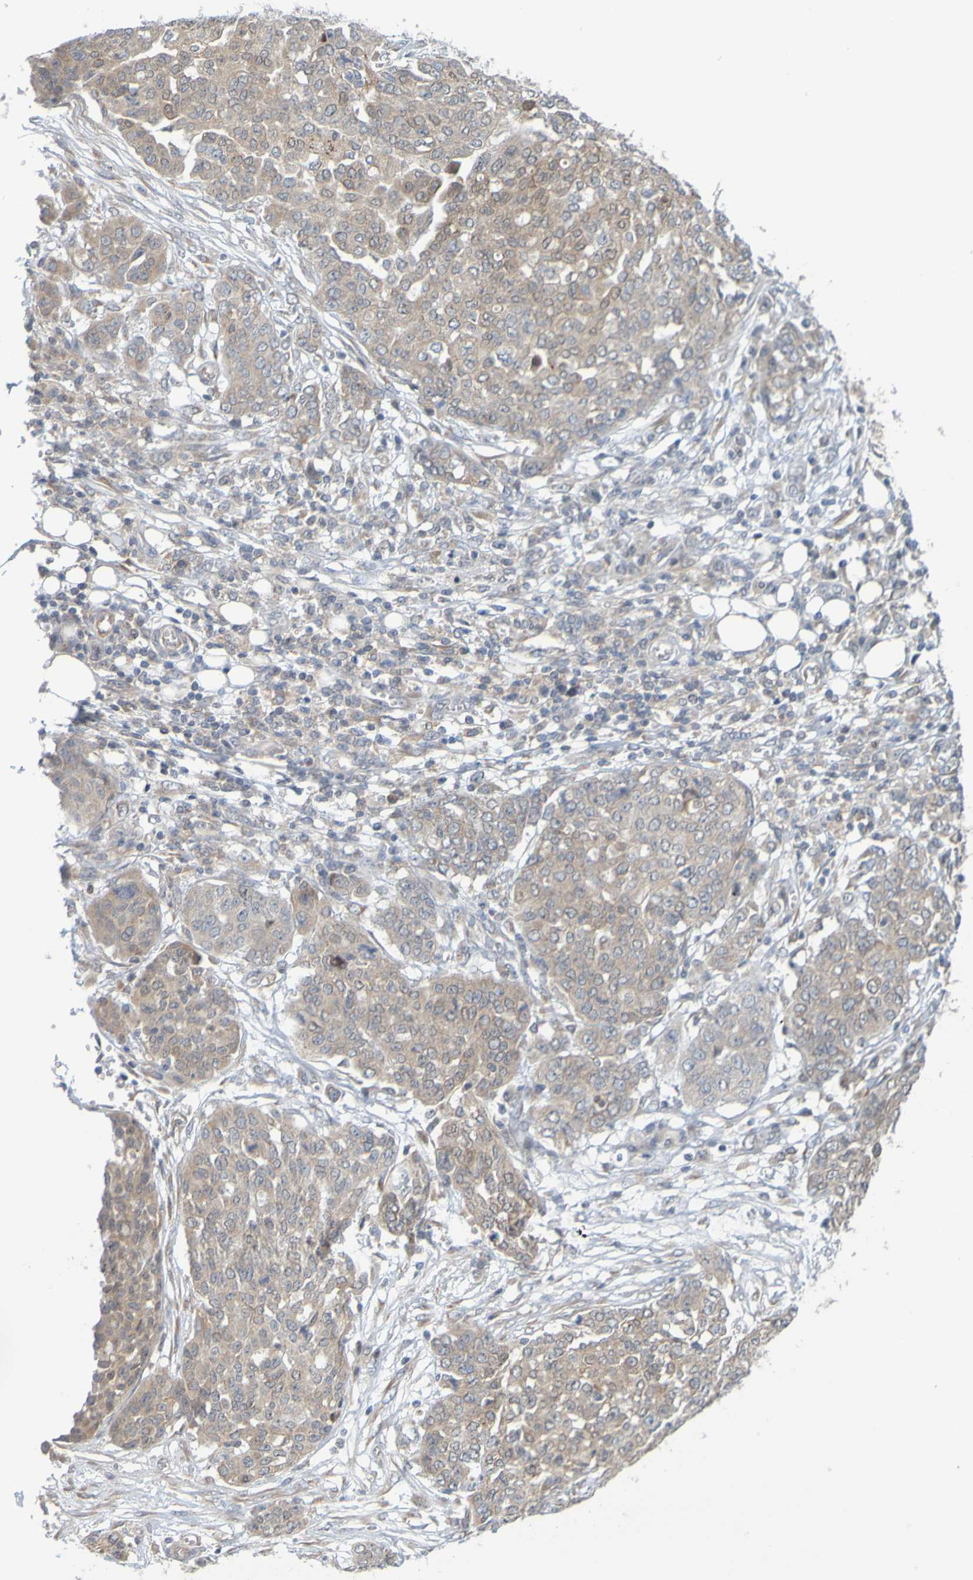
{"staining": {"intensity": "weak", "quantity": ">75%", "location": "cytoplasmic/membranous"}, "tissue": "ovarian cancer", "cell_type": "Tumor cells", "image_type": "cancer", "snomed": [{"axis": "morphology", "description": "Cystadenocarcinoma, serous, NOS"}, {"axis": "topography", "description": "Soft tissue"}, {"axis": "topography", "description": "Ovary"}], "caption": "This is a micrograph of IHC staining of ovarian cancer (serous cystadenocarcinoma), which shows weak staining in the cytoplasmic/membranous of tumor cells.", "gene": "MOGS", "patient": {"sex": "female", "age": 57}}